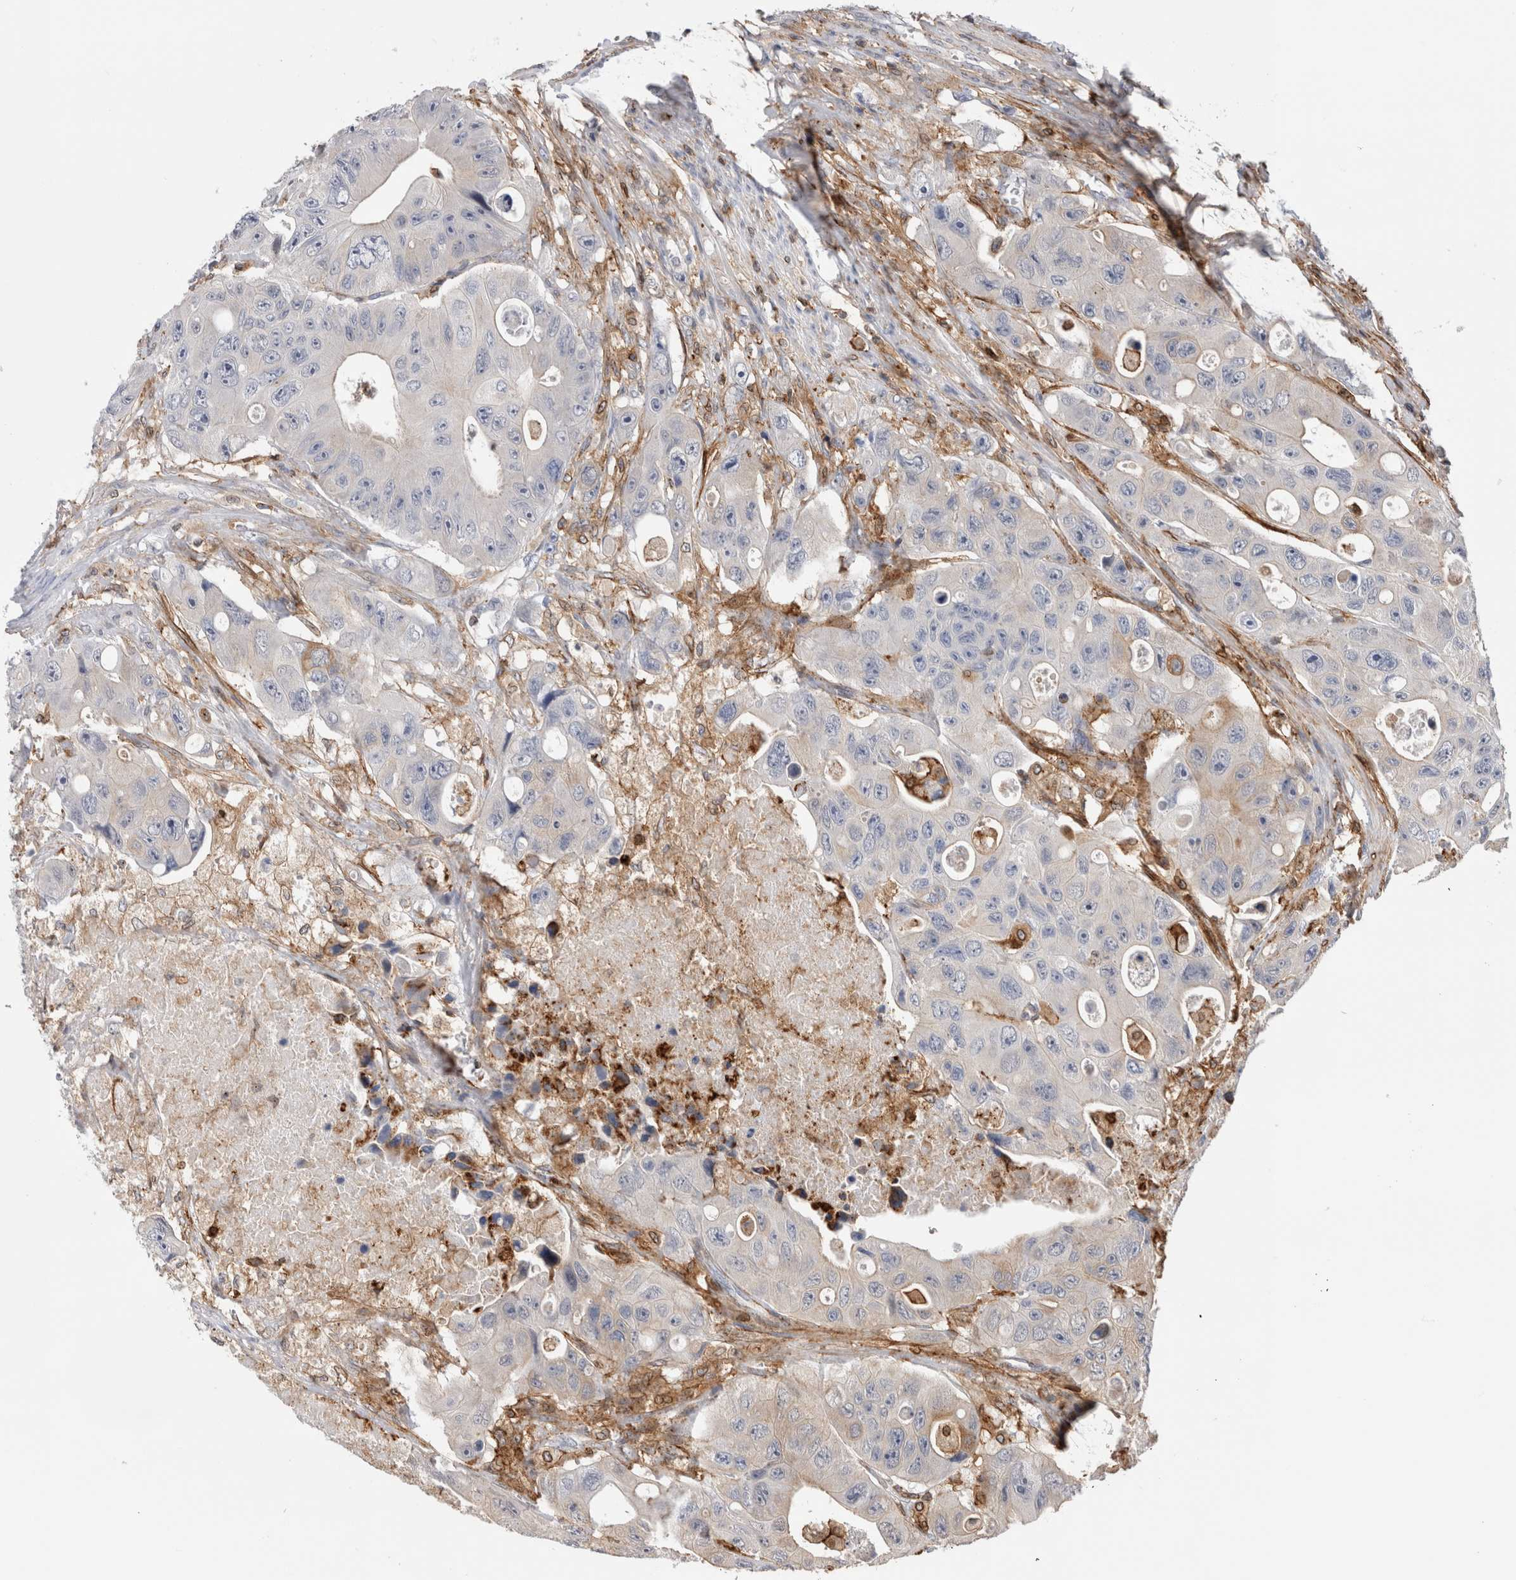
{"staining": {"intensity": "negative", "quantity": "none", "location": "none"}, "tissue": "colorectal cancer", "cell_type": "Tumor cells", "image_type": "cancer", "snomed": [{"axis": "morphology", "description": "Adenocarcinoma, NOS"}, {"axis": "topography", "description": "Colon"}], "caption": "This is an immunohistochemistry image of human adenocarcinoma (colorectal). There is no staining in tumor cells.", "gene": "CCDC88B", "patient": {"sex": "female", "age": 46}}